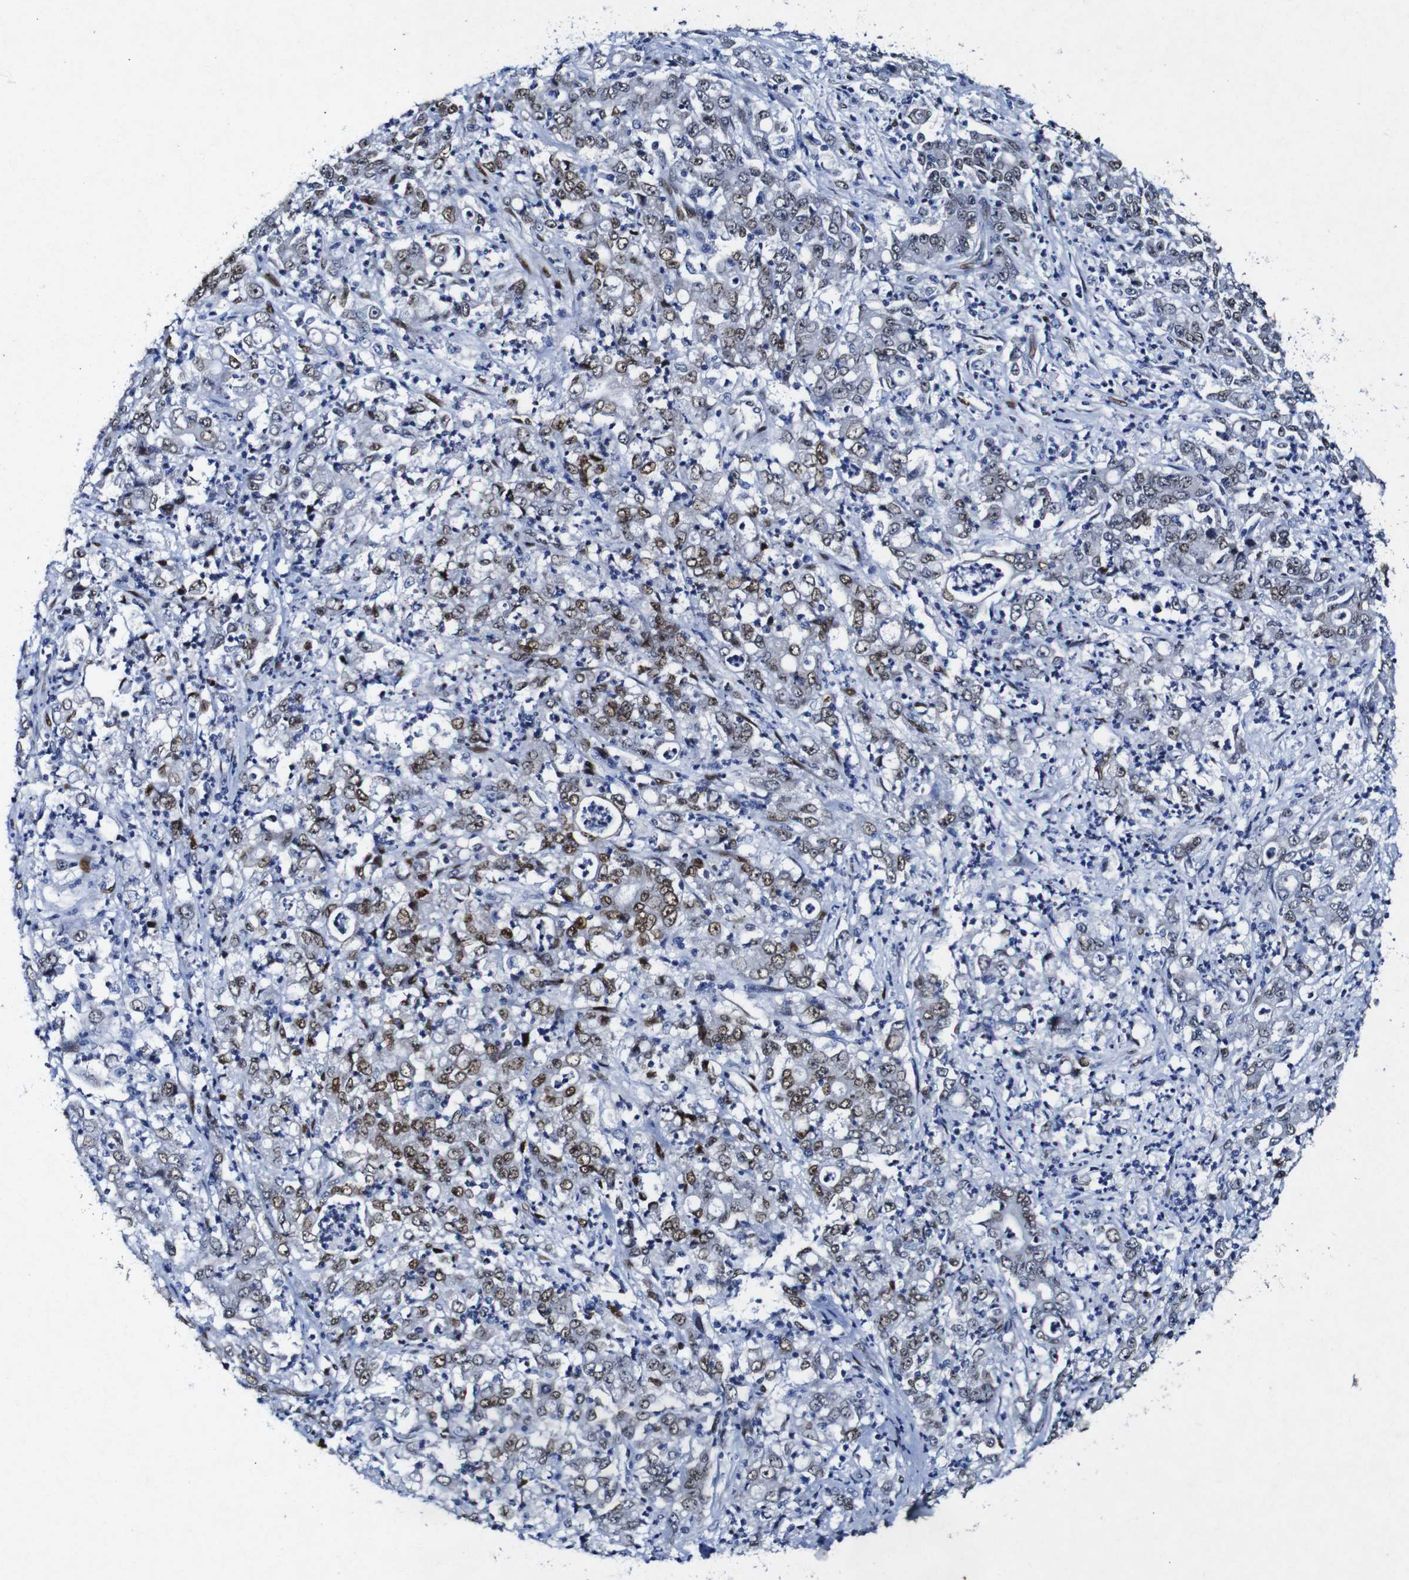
{"staining": {"intensity": "moderate", "quantity": ">75%", "location": "nuclear"}, "tissue": "stomach cancer", "cell_type": "Tumor cells", "image_type": "cancer", "snomed": [{"axis": "morphology", "description": "Adenocarcinoma, NOS"}, {"axis": "topography", "description": "Stomach, lower"}], "caption": "DAB immunohistochemical staining of stomach cancer exhibits moderate nuclear protein expression in about >75% of tumor cells.", "gene": "FOSL2", "patient": {"sex": "female", "age": 71}}